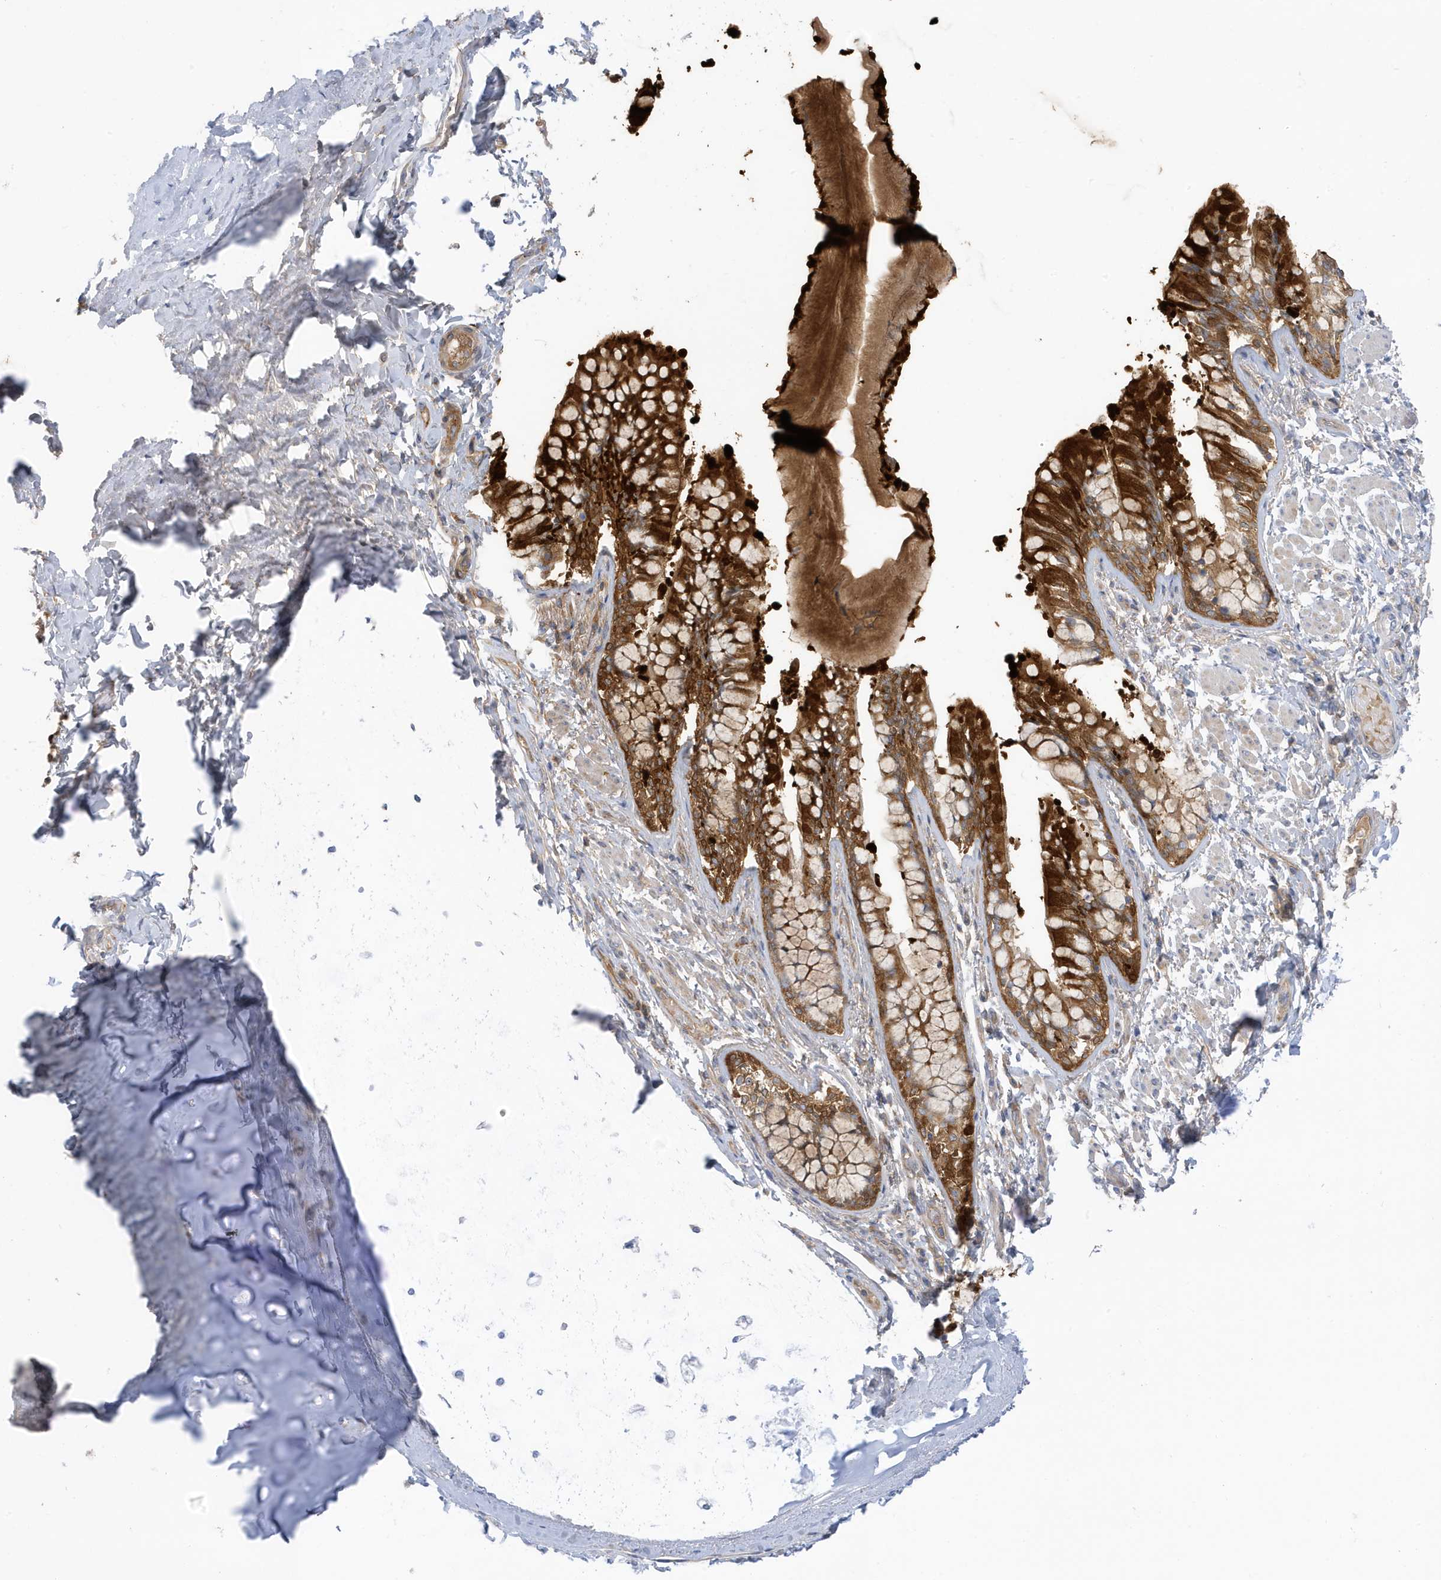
{"staining": {"intensity": "strong", "quantity": ">75%", "location": "cytoplasmic/membranous"}, "tissue": "bronchus", "cell_type": "Respiratory epithelial cells", "image_type": "normal", "snomed": [{"axis": "morphology", "description": "Normal tissue, NOS"}, {"axis": "morphology", "description": "Inflammation, NOS"}, {"axis": "topography", "description": "Lung"}], "caption": "High-power microscopy captured an IHC micrograph of benign bronchus, revealing strong cytoplasmic/membranous staining in approximately >75% of respiratory epithelial cells. Immunohistochemistry stains the protein in brown and the nuclei are stained blue.", "gene": "ATP13A5", "patient": {"sex": "female", "age": 46}}